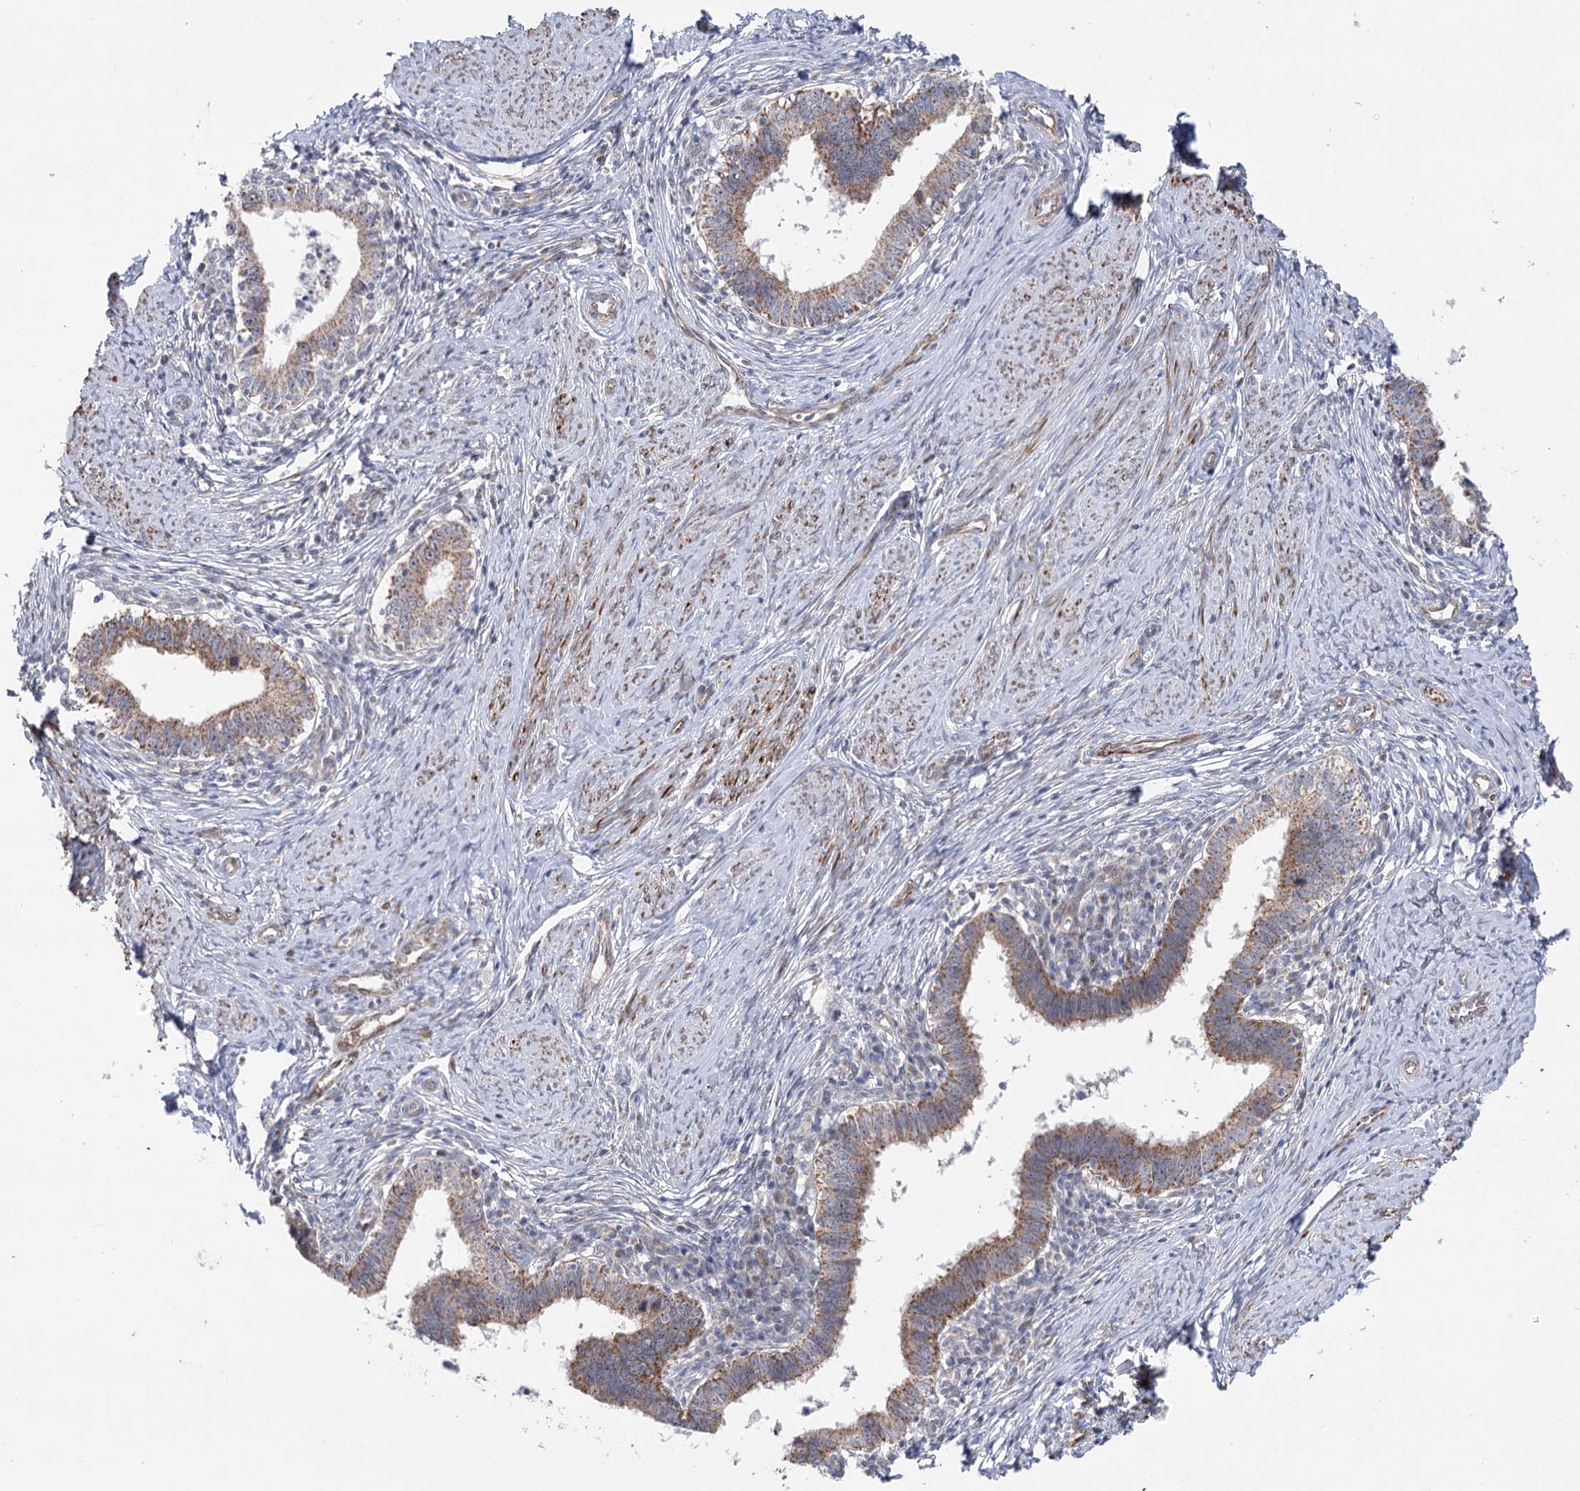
{"staining": {"intensity": "moderate", "quantity": ">75%", "location": "cytoplasmic/membranous"}, "tissue": "cervical cancer", "cell_type": "Tumor cells", "image_type": "cancer", "snomed": [{"axis": "morphology", "description": "Adenocarcinoma, NOS"}, {"axis": "topography", "description": "Cervix"}], "caption": "A histopathology image of human cervical adenocarcinoma stained for a protein displays moderate cytoplasmic/membranous brown staining in tumor cells.", "gene": "ECHDC3", "patient": {"sex": "female", "age": 36}}